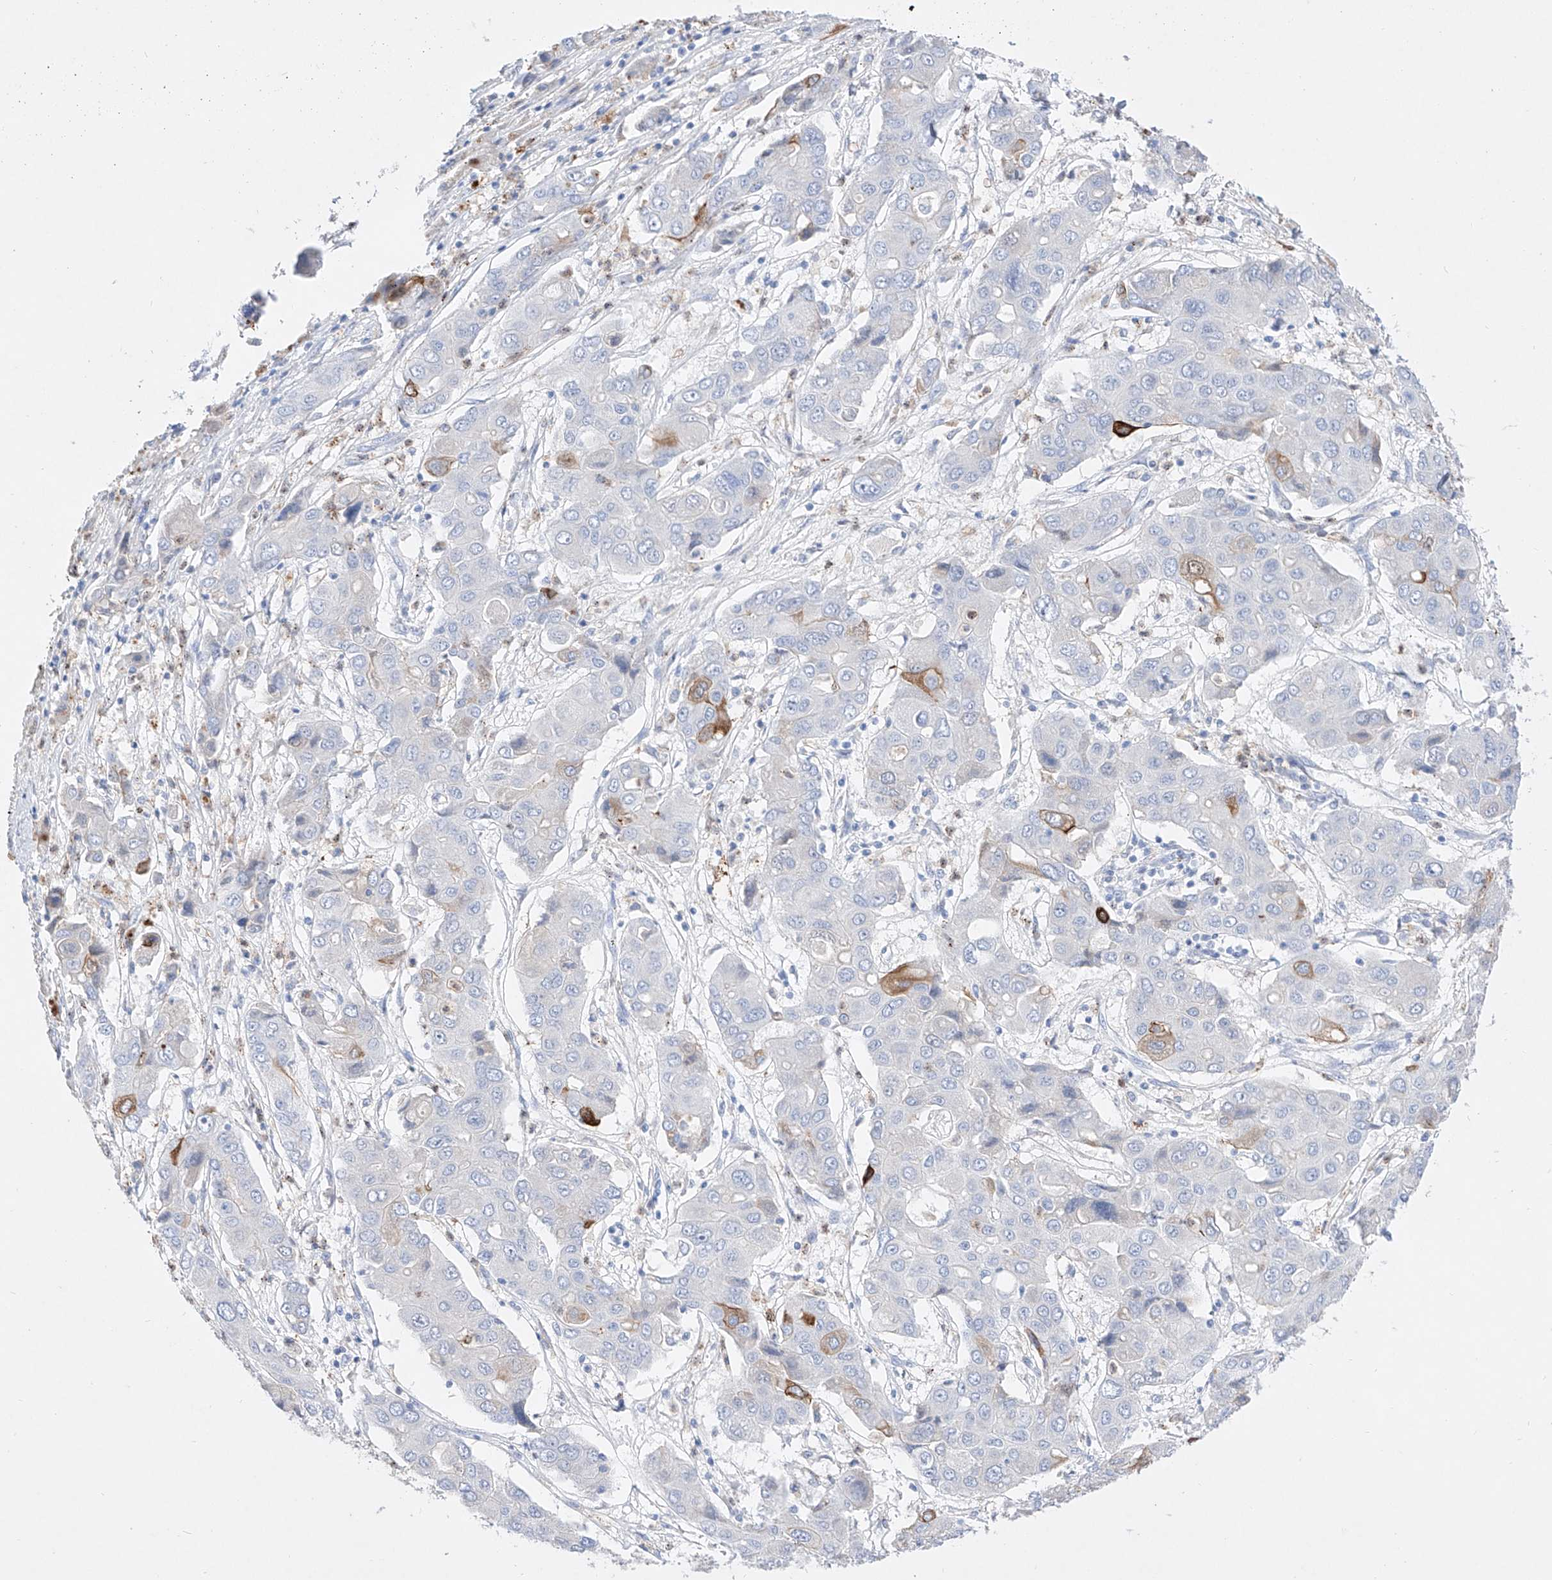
{"staining": {"intensity": "moderate", "quantity": "<25%", "location": "cytoplasmic/membranous"}, "tissue": "liver cancer", "cell_type": "Tumor cells", "image_type": "cancer", "snomed": [{"axis": "morphology", "description": "Cholangiocarcinoma"}, {"axis": "topography", "description": "Liver"}], "caption": "An image showing moderate cytoplasmic/membranous expression in about <25% of tumor cells in liver cancer (cholangiocarcinoma), as visualized by brown immunohistochemical staining.", "gene": "TM7SF2", "patient": {"sex": "male", "age": 67}}